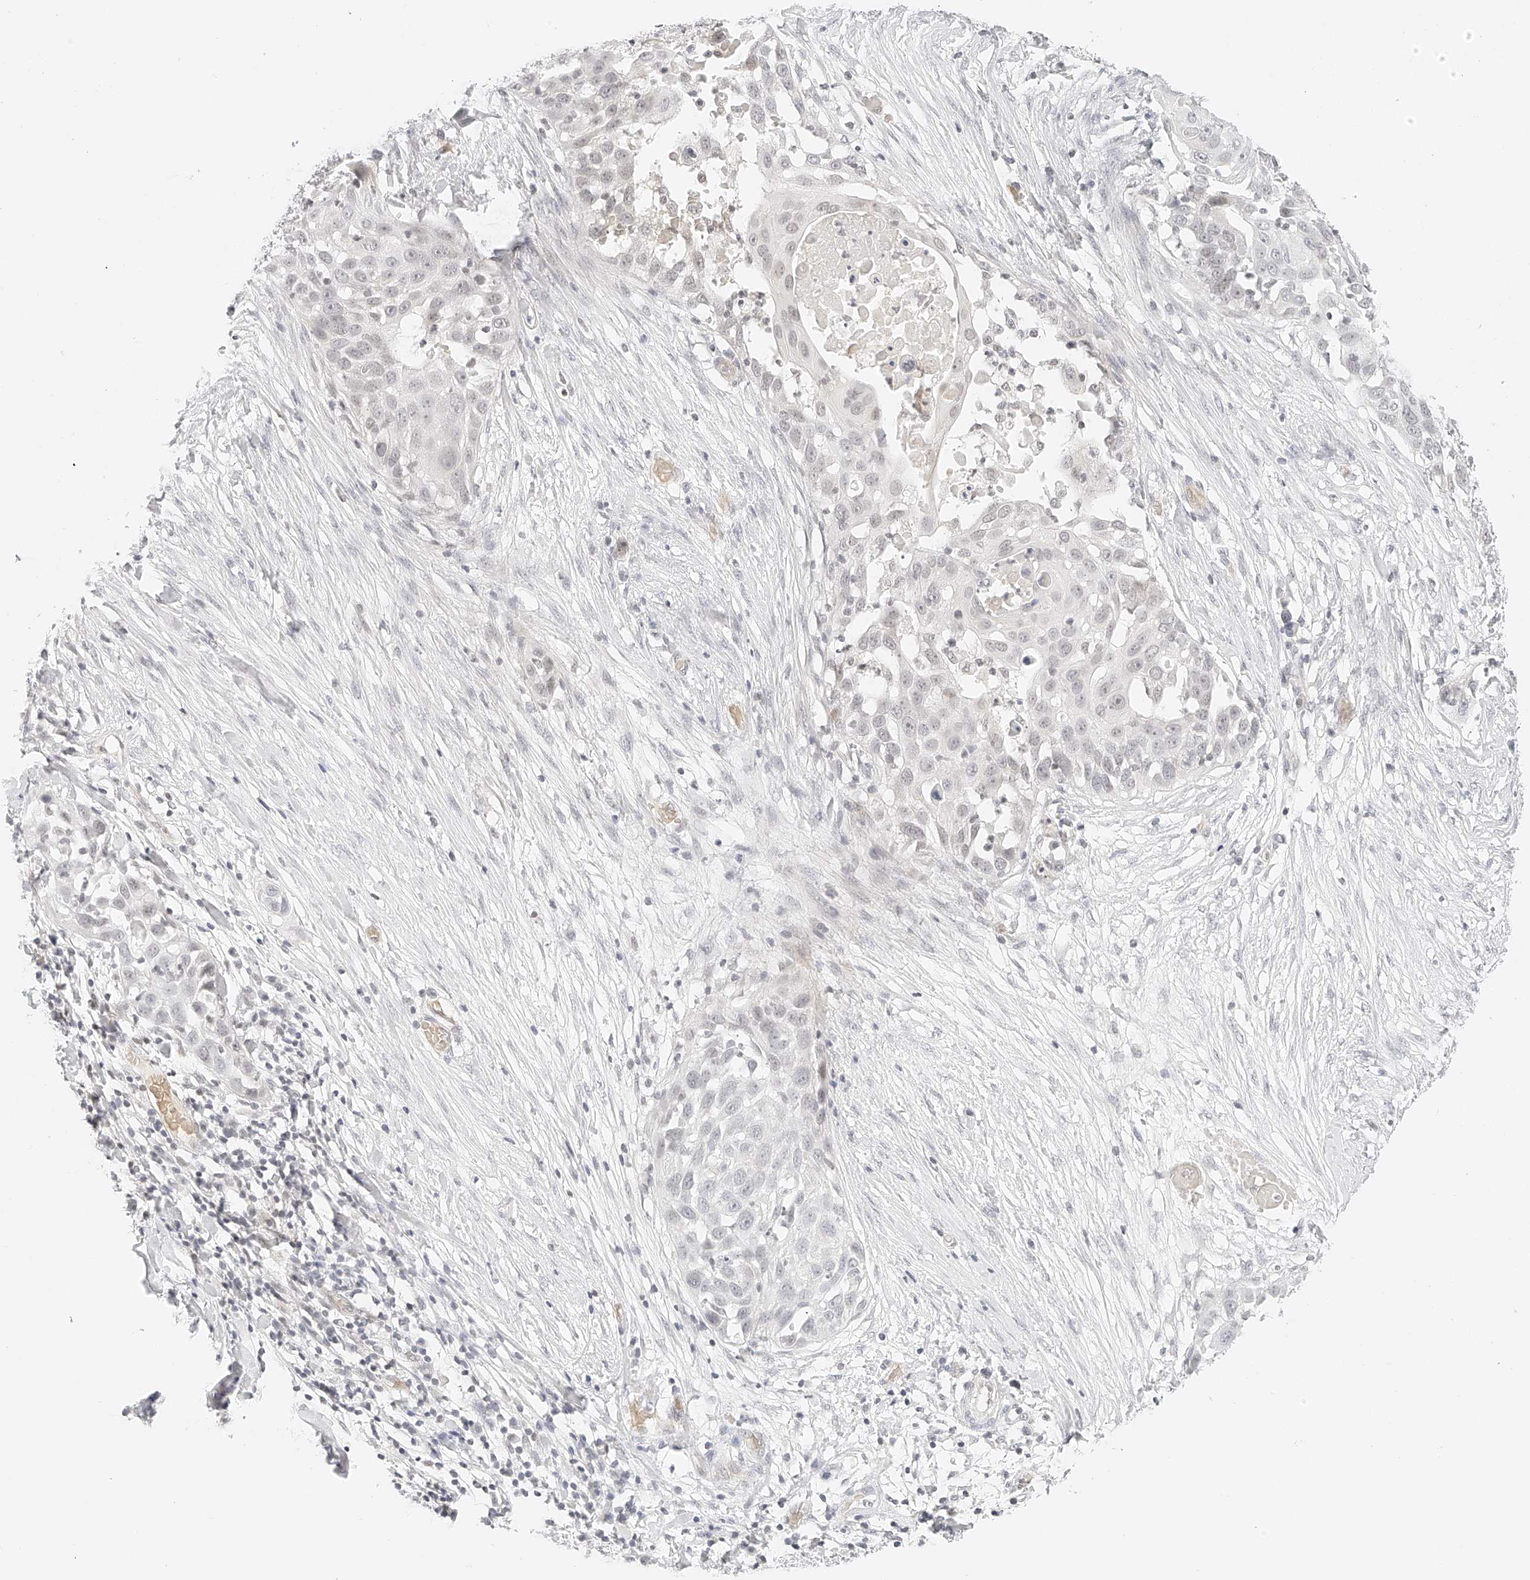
{"staining": {"intensity": "negative", "quantity": "none", "location": "none"}, "tissue": "skin cancer", "cell_type": "Tumor cells", "image_type": "cancer", "snomed": [{"axis": "morphology", "description": "Squamous cell carcinoma, NOS"}, {"axis": "topography", "description": "Skin"}], "caption": "This is an immunohistochemistry (IHC) micrograph of human skin cancer. There is no expression in tumor cells.", "gene": "ZFP69", "patient": {"sex": "female", "age": 44}}